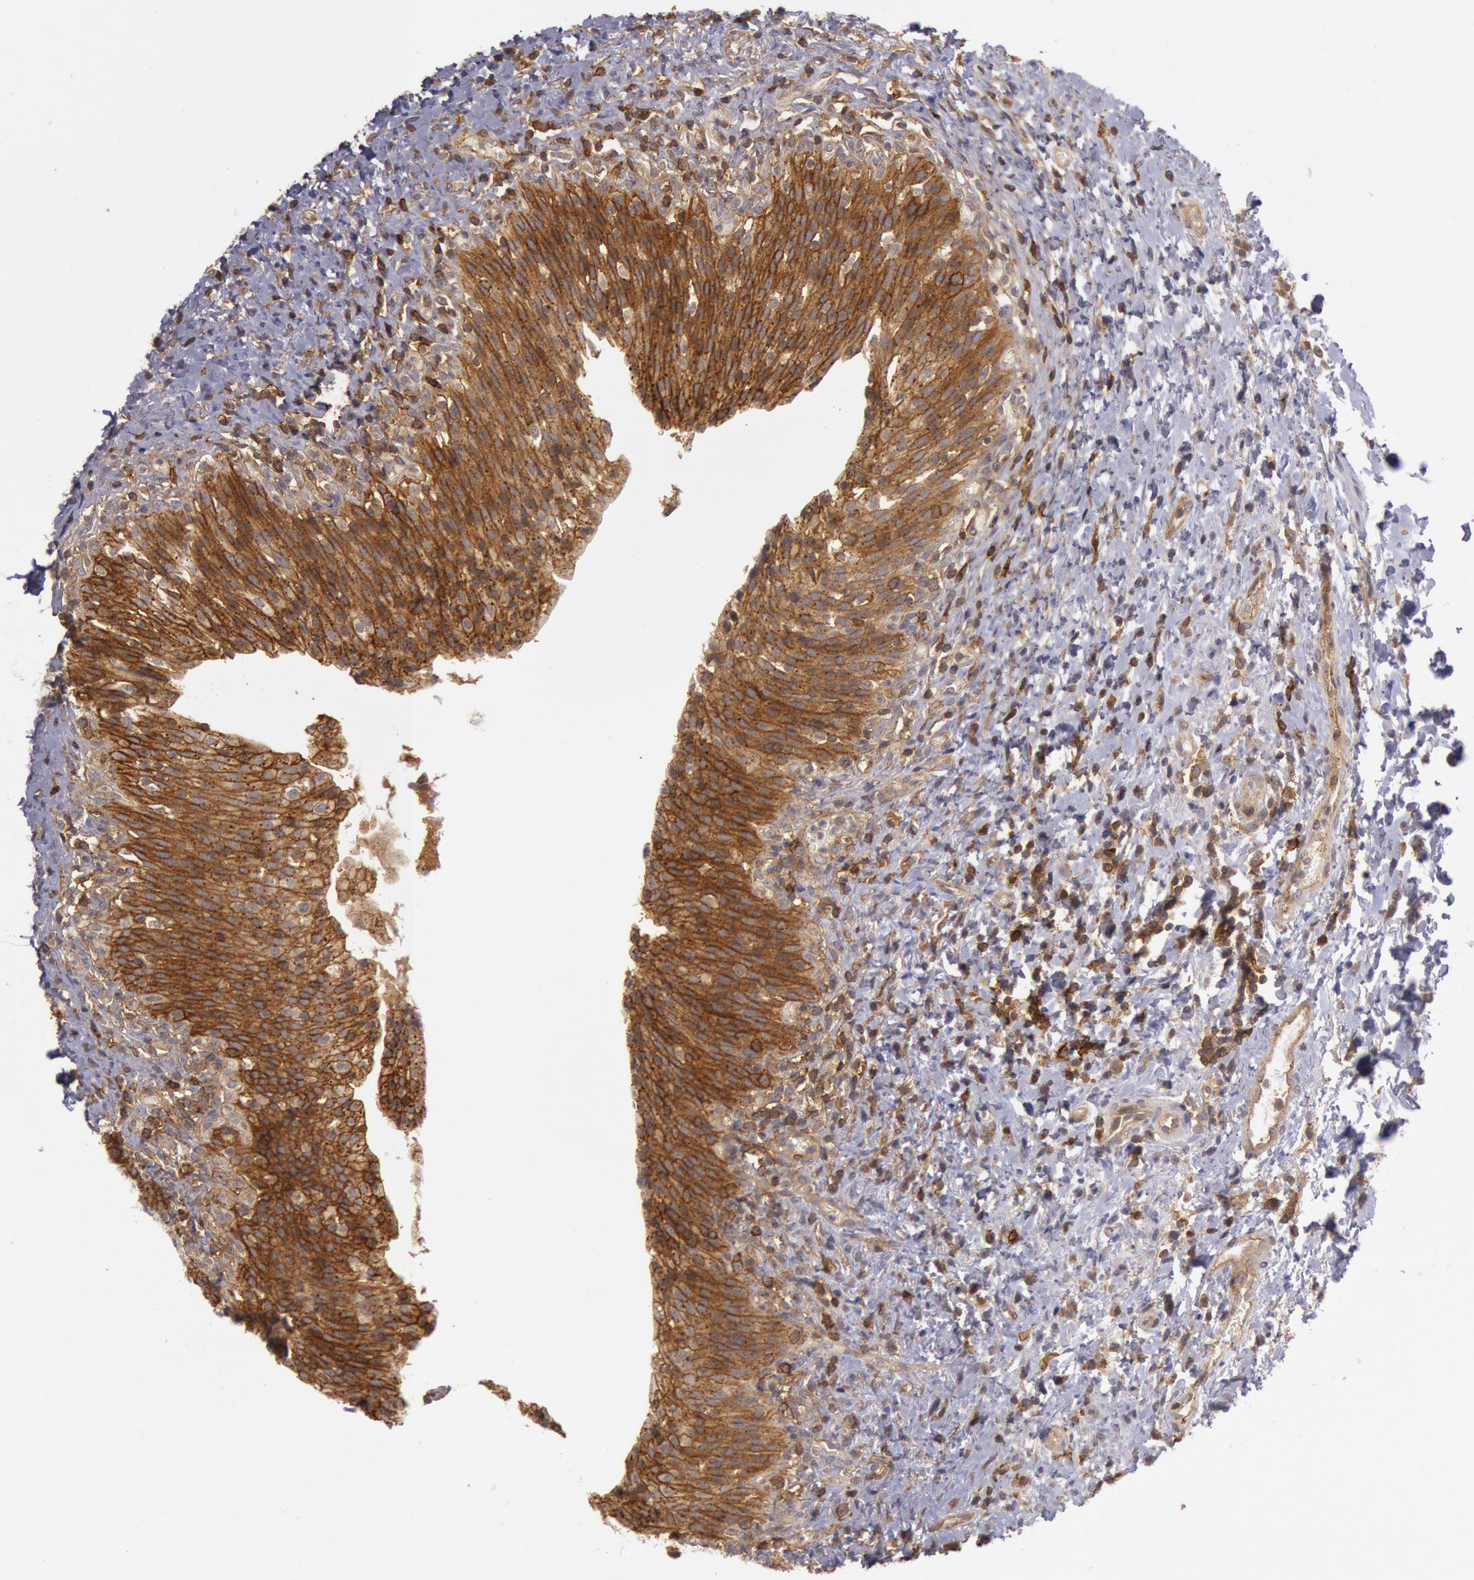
{"staining": {"intensity": "strong", "quantity": ">75%", "location": "cytoplasmic/membranous"}, "tissue": "urinary bladder", "cell_type": "Urothelial cells", "image_type": "normal", "snomed": [{"axis": "morphology", "description": "Normal tissue, NOS"}, {"axis": "topography", "description": "Urinary bladder"}], "caption": "Urothelial cells exhibit high levels of strong cytoplasmic/membranous positivity in approximately >75% of cells in unremarkable urinary bladder. Nuclei are stained in blue.", "gene": "TRIB2", "patient": {"sex": "male", "age": 51}}